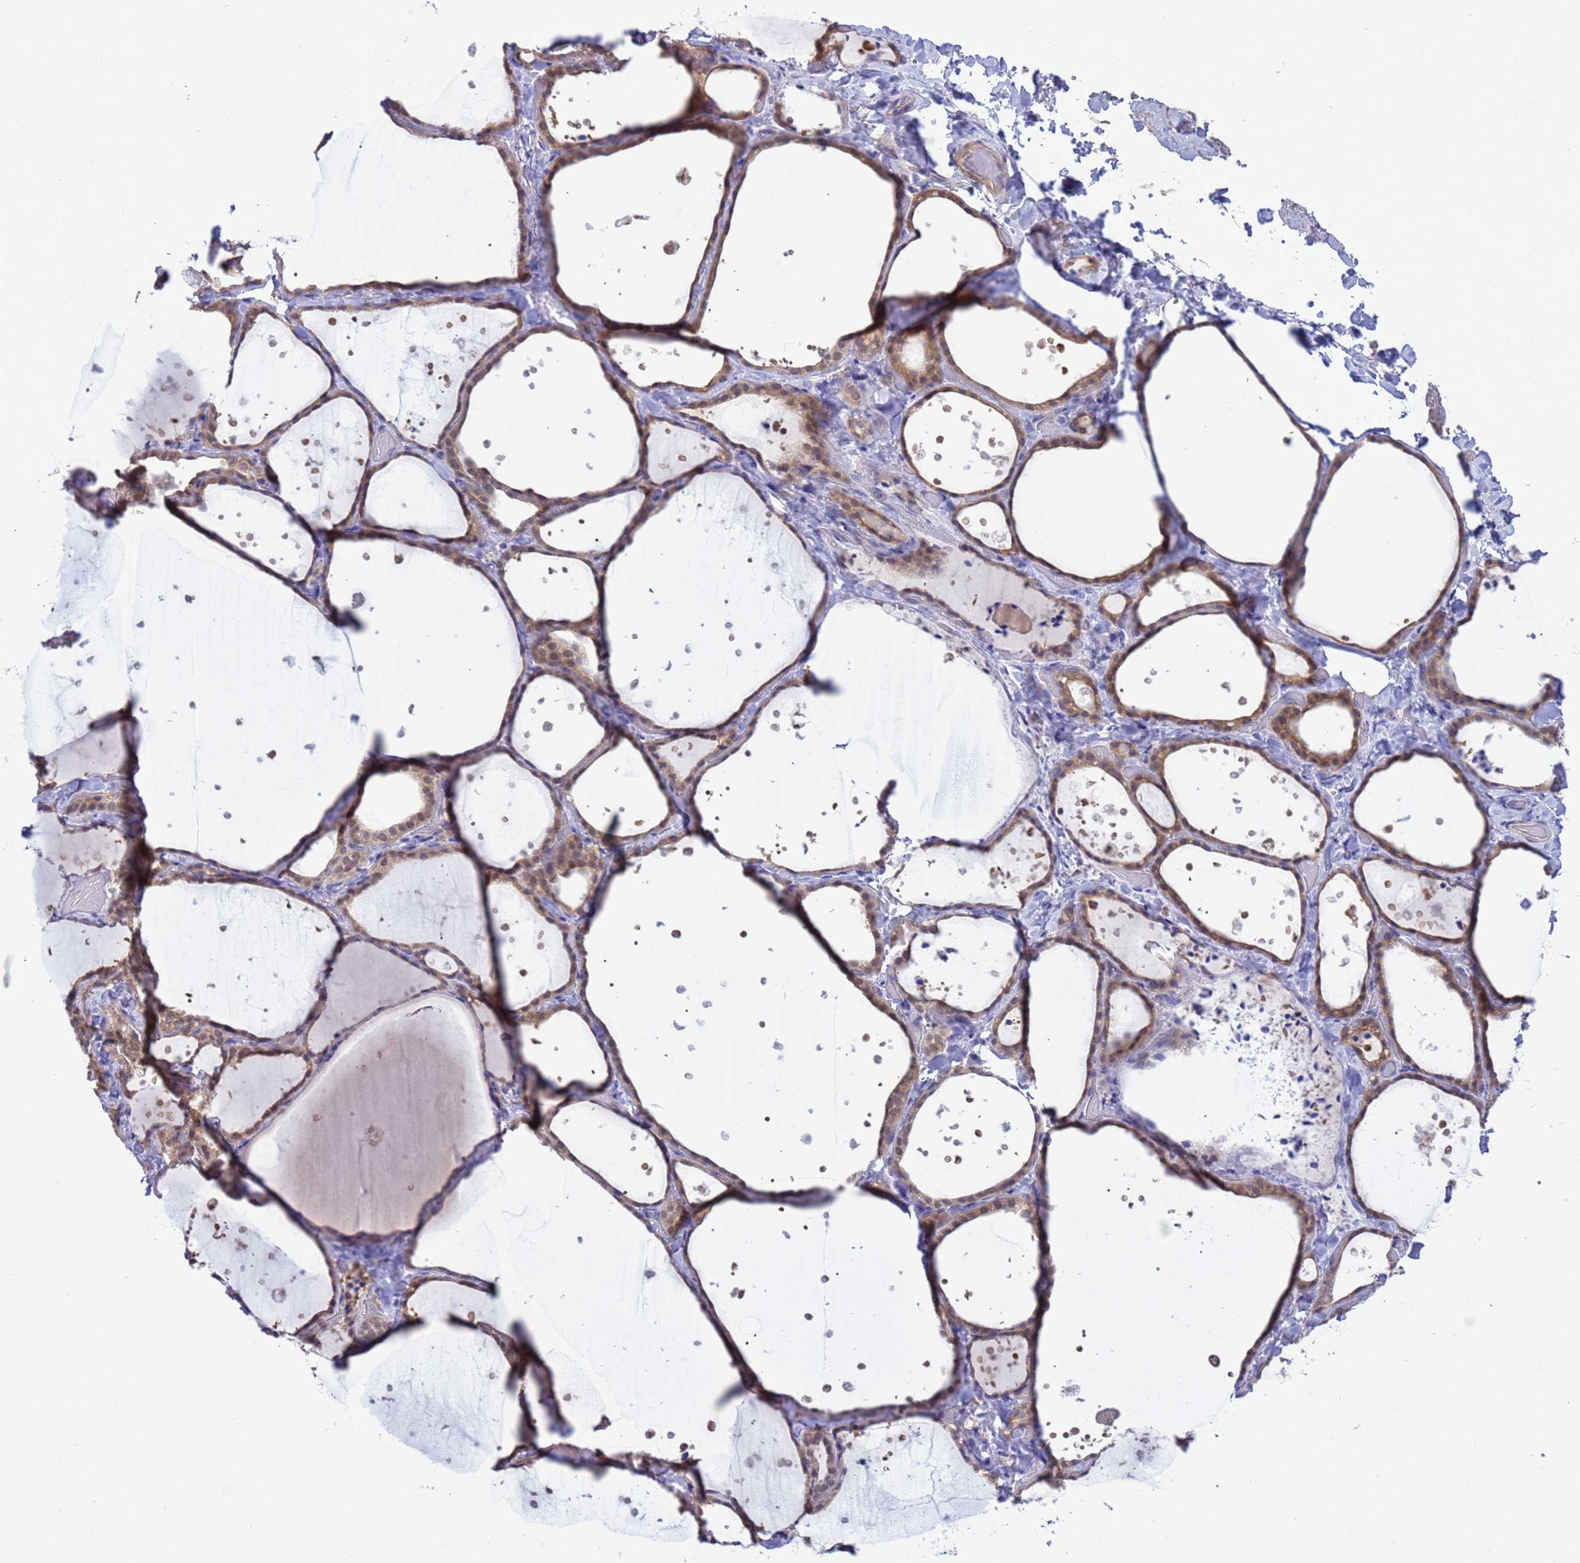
{"staining": {"intensity": "moderate", "quantity": "25%-75%", "location": "cytoplasmic/membranous,nuclear"}, "tissue": "thyroid gland", "cell_type": "Glandular cells", "image_type": "normal", "snomed": [{"axis": "morphology", "description": "Normal tissue, NOS"}, {"axis": "topography", "description": "Thyroid gland"}], "caption": "Moderate cytoplasmic/membranous,nuclear staining for a protein is identified in about 25%-75% of glandular cells of unremarkable thyroid gland using IHC.", "gene": "ZNF461", "patient": {"sex": "female", "age": 44}}